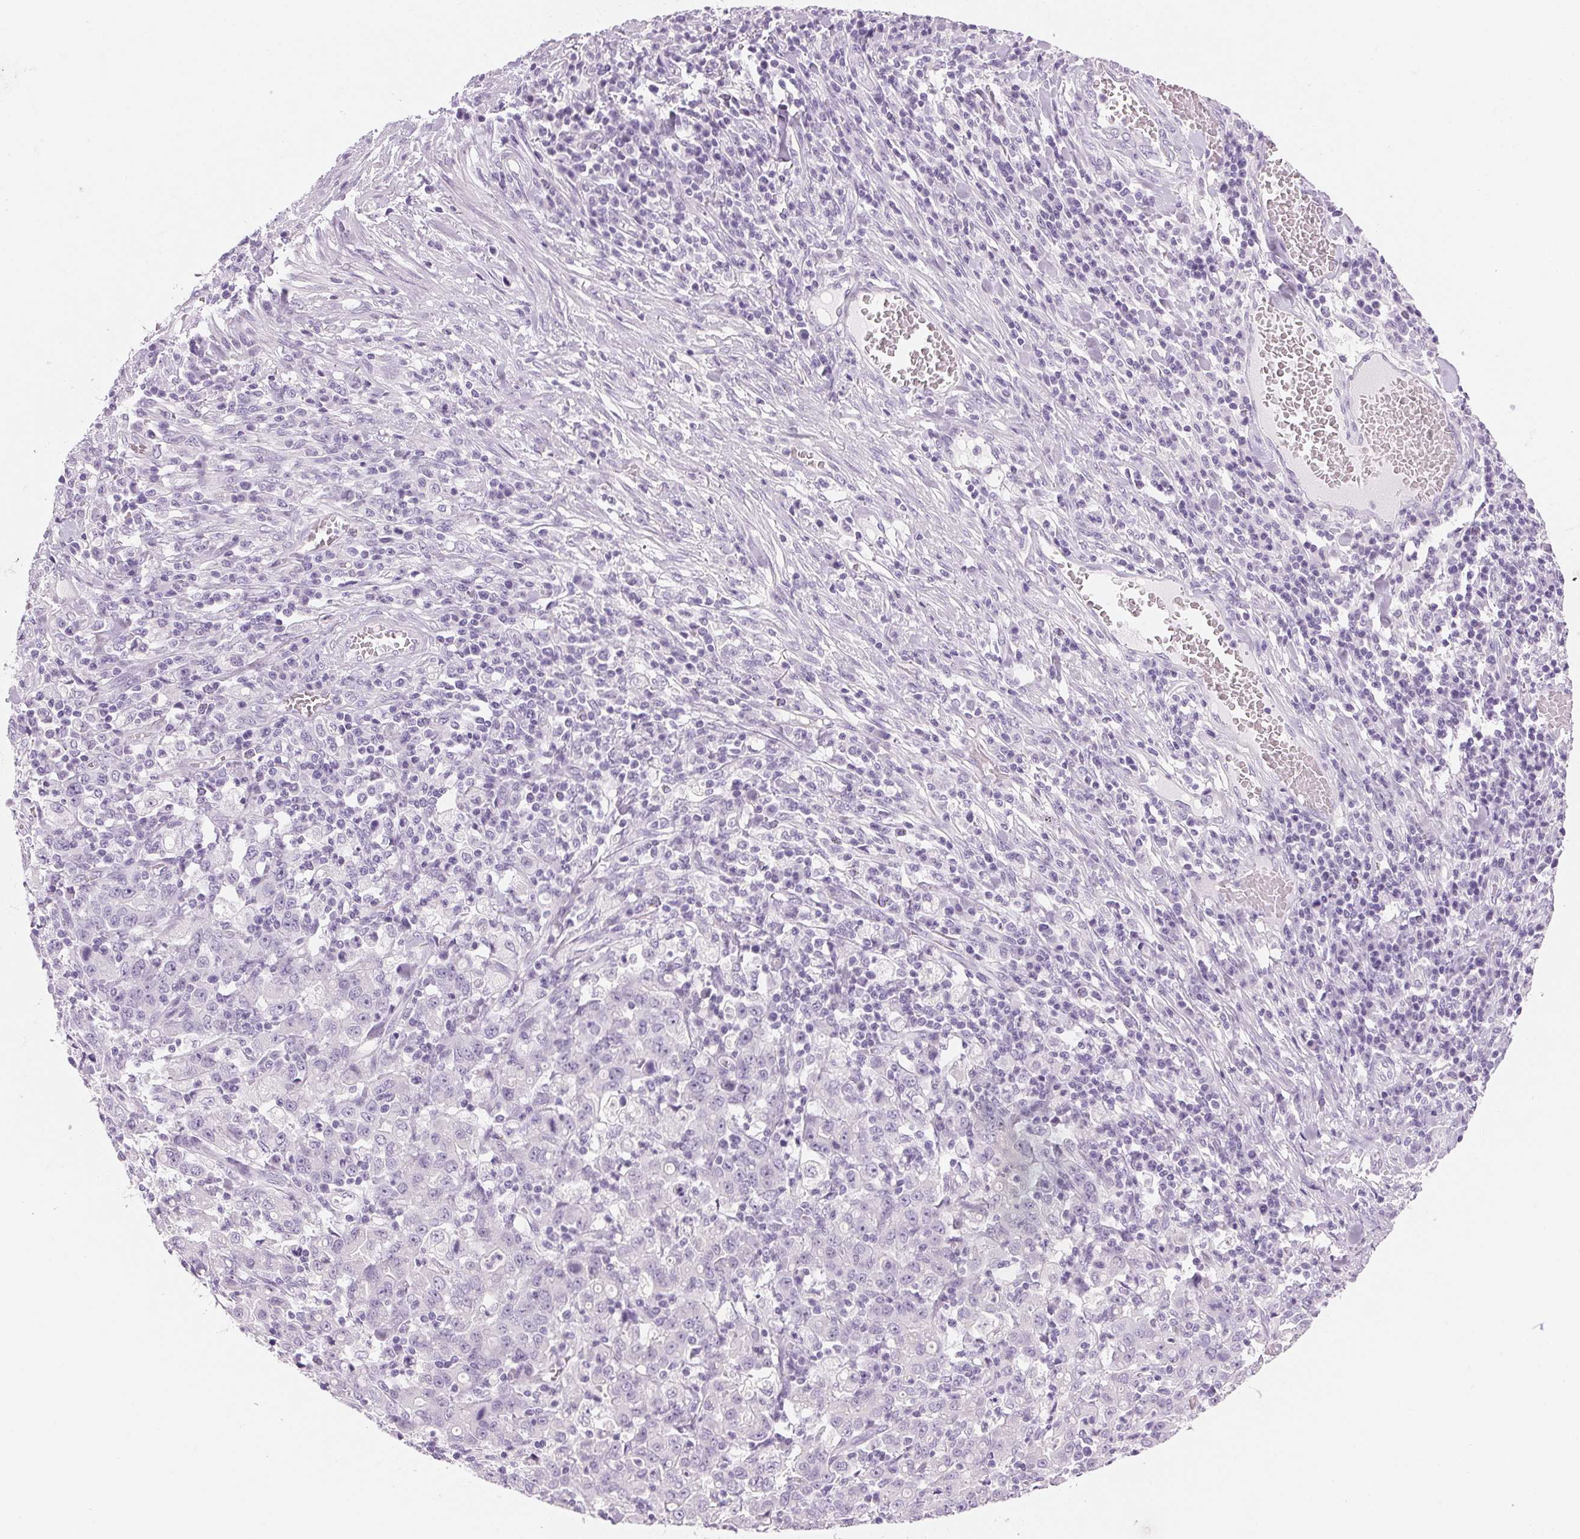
{"staining": {"intensity": "negative", "quantity": "none", "location": "none"}, "tissue": "stomach cancer", "cell_type": "Tumor cells", "image_type": "cancer", "snomed": [{"axis": "morphology", "description": "Adenocarcinoma, NOS"}, {"axis": "topography", "description": "Stomach, upper"}], "caption": "DAB immunohistochemical staining of human adenocarcinoma (stomach) demonstrates no significant staining in tumor cells.", "gene": "IGFBP1", "patient": {"sex": "male", "age": 69}}